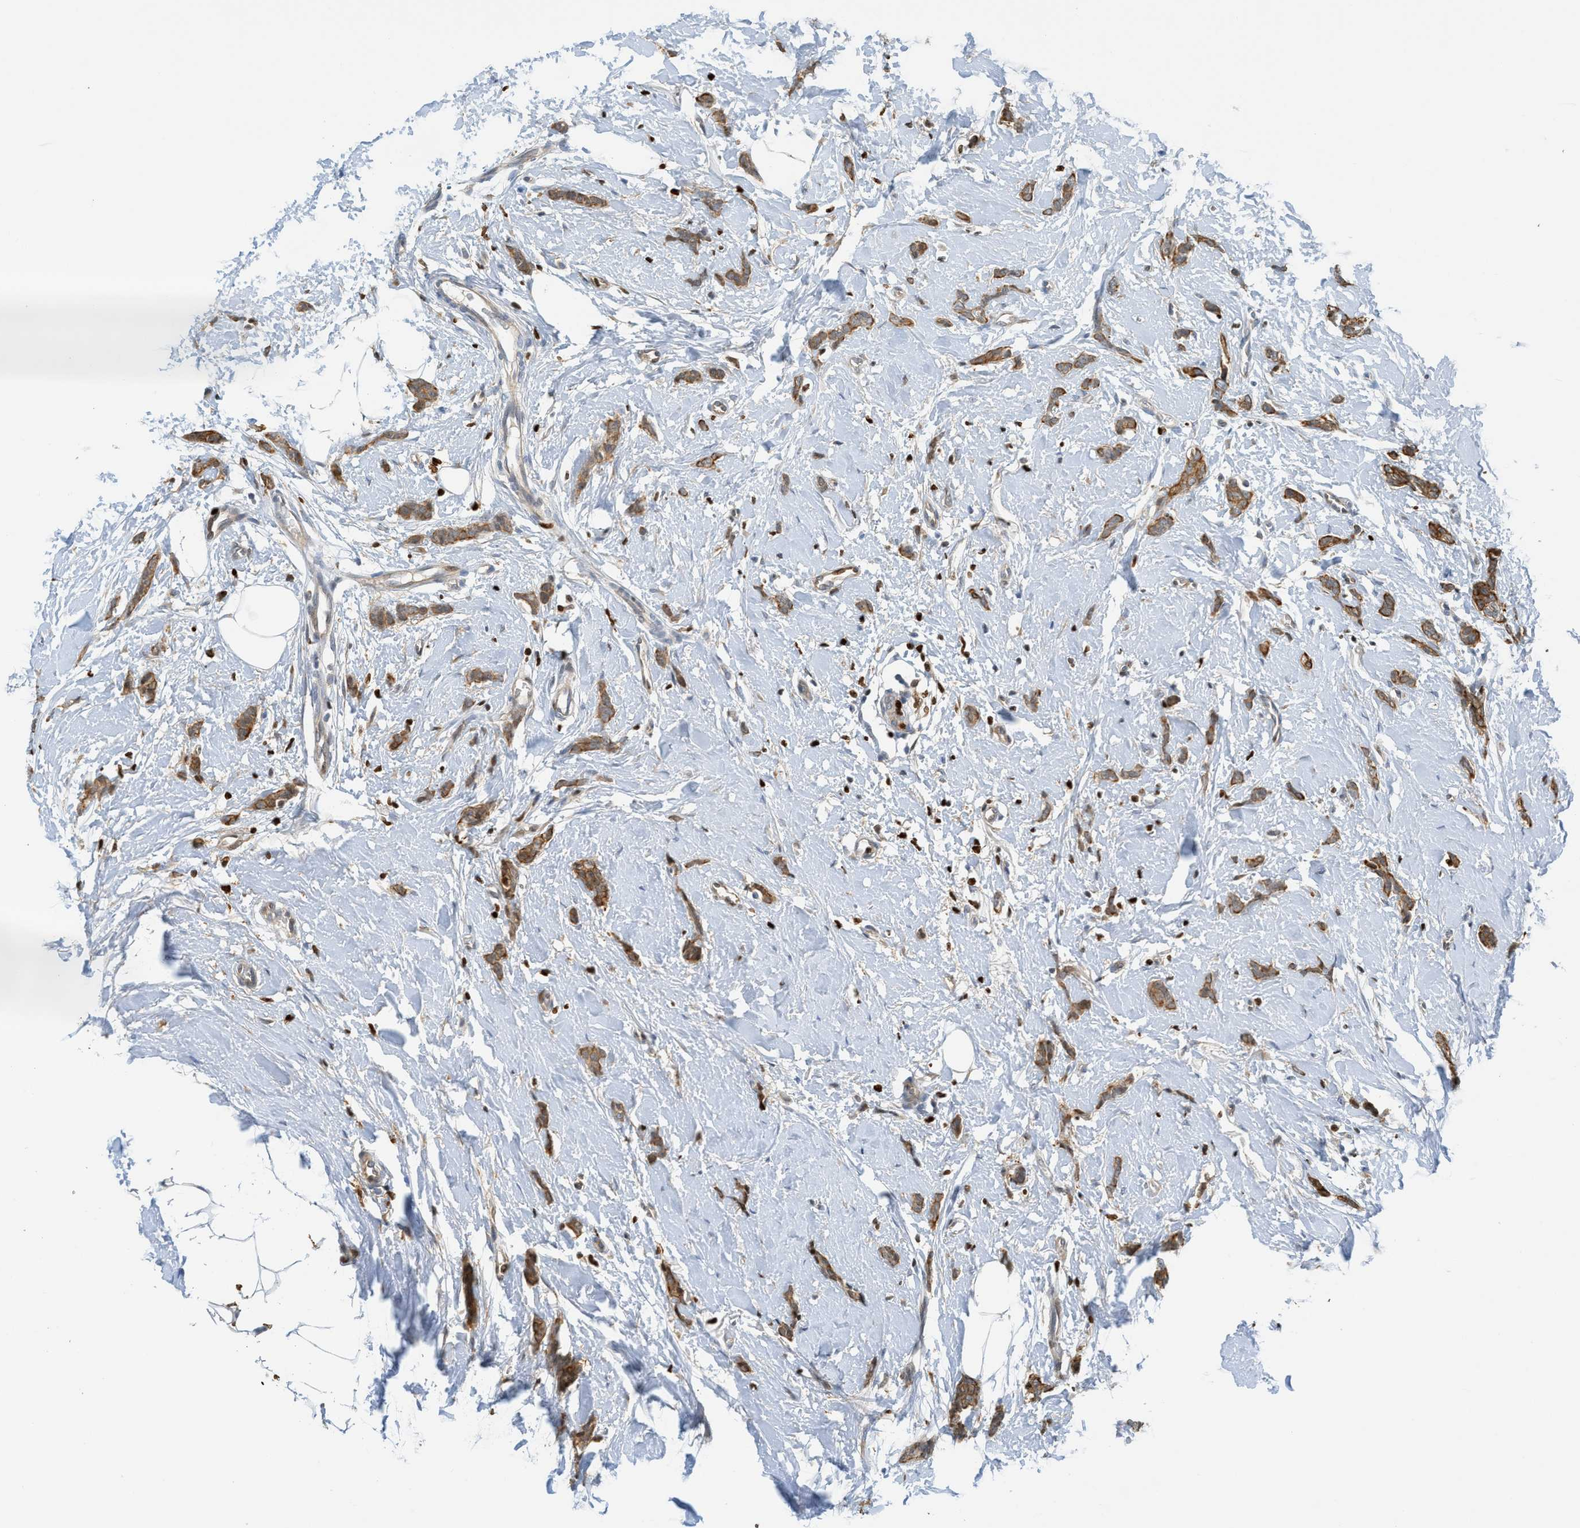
{"staining": {"intensity": "moderate", "quantity": ">75%", "location": "cytoplasmic/membranous"}, "tissue": "breast cancer", "cell_type": "Tumor cells", "image_type": "cancer", "snomed": [{"axis": "morphology", "description": "Lobular carcinoma"}, {"axis": "topography", "description": "Skin"}, {"axis": "topography", "description": "Breast"}], "caption": "Protein staining of lobular carcinoma (breast) tissue reveals moderate cytoplasmic/membranous positivity in approximately >75% of tumor cells.", "gene": "SH3D19", "patient": {"sex": "female", "age": 46}}